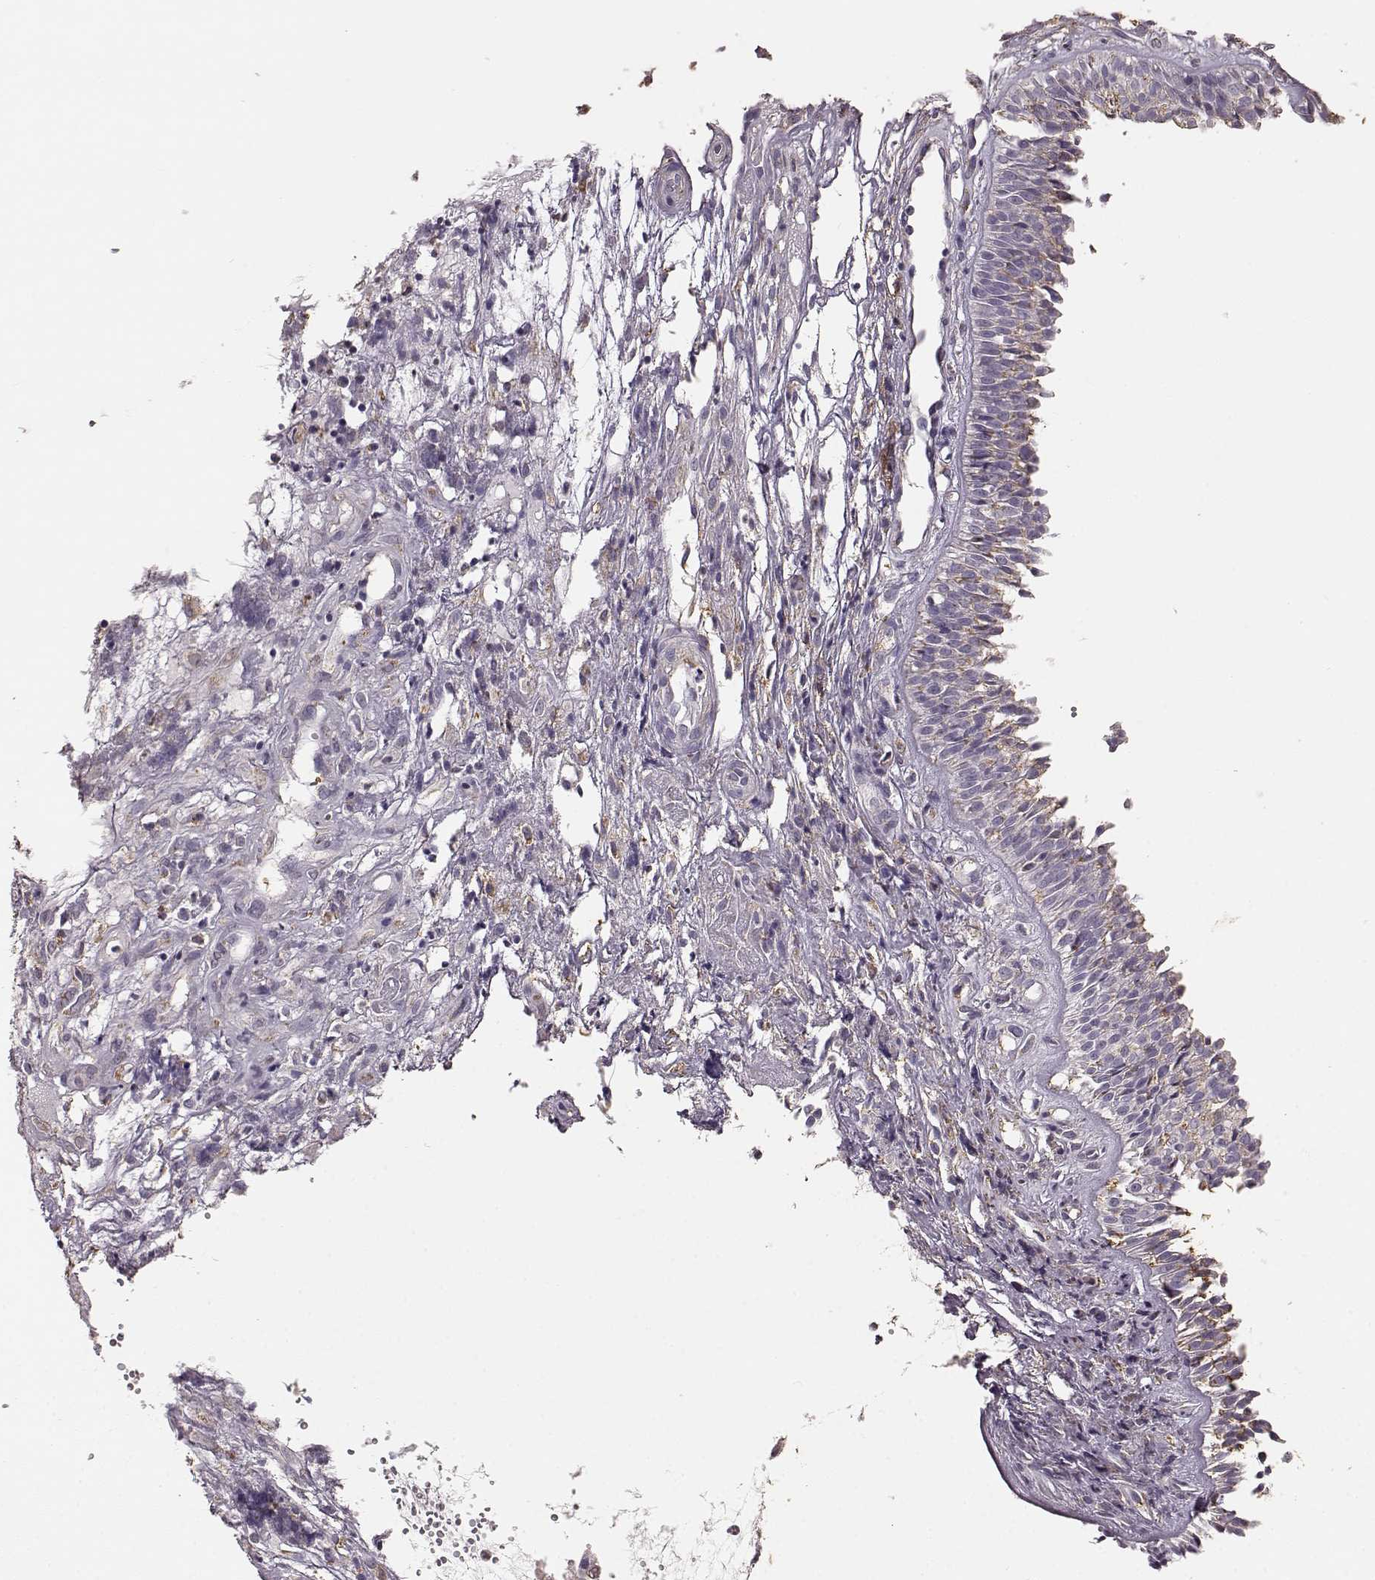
{"staining": {"intensity": "negative", "quantity": "none", "location": "none"}, "tissue": "nasopharynx", "cell_type": "Respiratory epithelial cells", "image_type": "normal", "snomed": [{"axis": "morphology", "description": "Normal tissue, NOS"}, {"axis": "topography", "description": "Nasopharynx"}], "caption": "Immunohistochemical staining of benign nasopharynx demonstrates no significant expression in respiratory epithelial cells.", "gene": "GABRG3", "patient": {"sex": "male", "age": 31}}